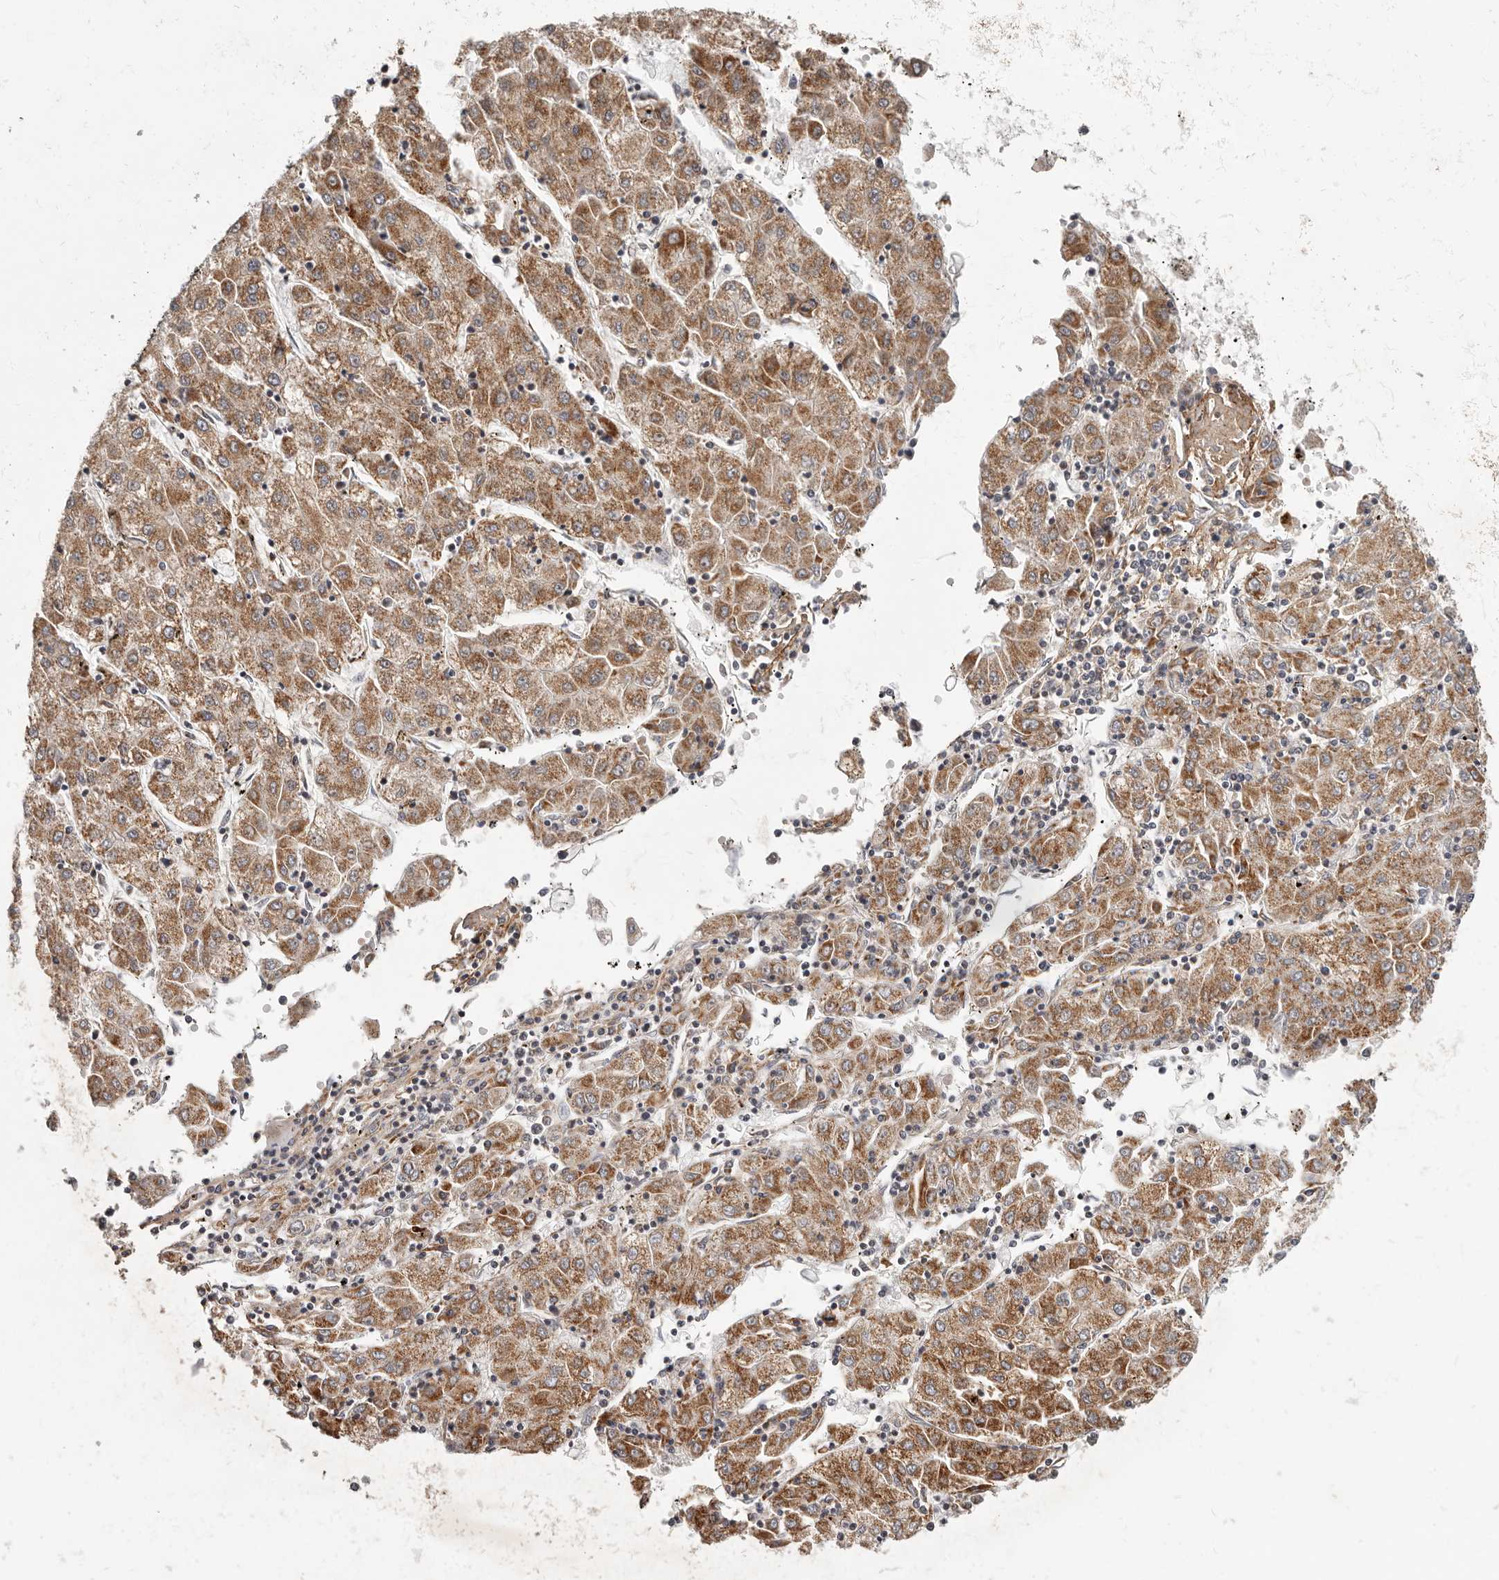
{"staining": {"intensity": "moderate", "quantity": ">75%", "location": "cytoplasmic/membranous"}, "tissue": "liver cancer", "cell_type": "Tumor cells", "image_type": "cancer", "snomed": [{"axis": "morphology", "description": "Carcinoma, Hepatocellular, NOS"}, {"axis": "topography", "description": "Liver"}], "caption": "An IHC histopathology image of neoplastic tissue is shown. Protein staining in brown labels moderate cytoplasmic/membranous positivity in hepatocellular carcinoma (liver) within tumor cells.", "gene": "MRPS10", "patient": {"sex": "male", "age": 72}}